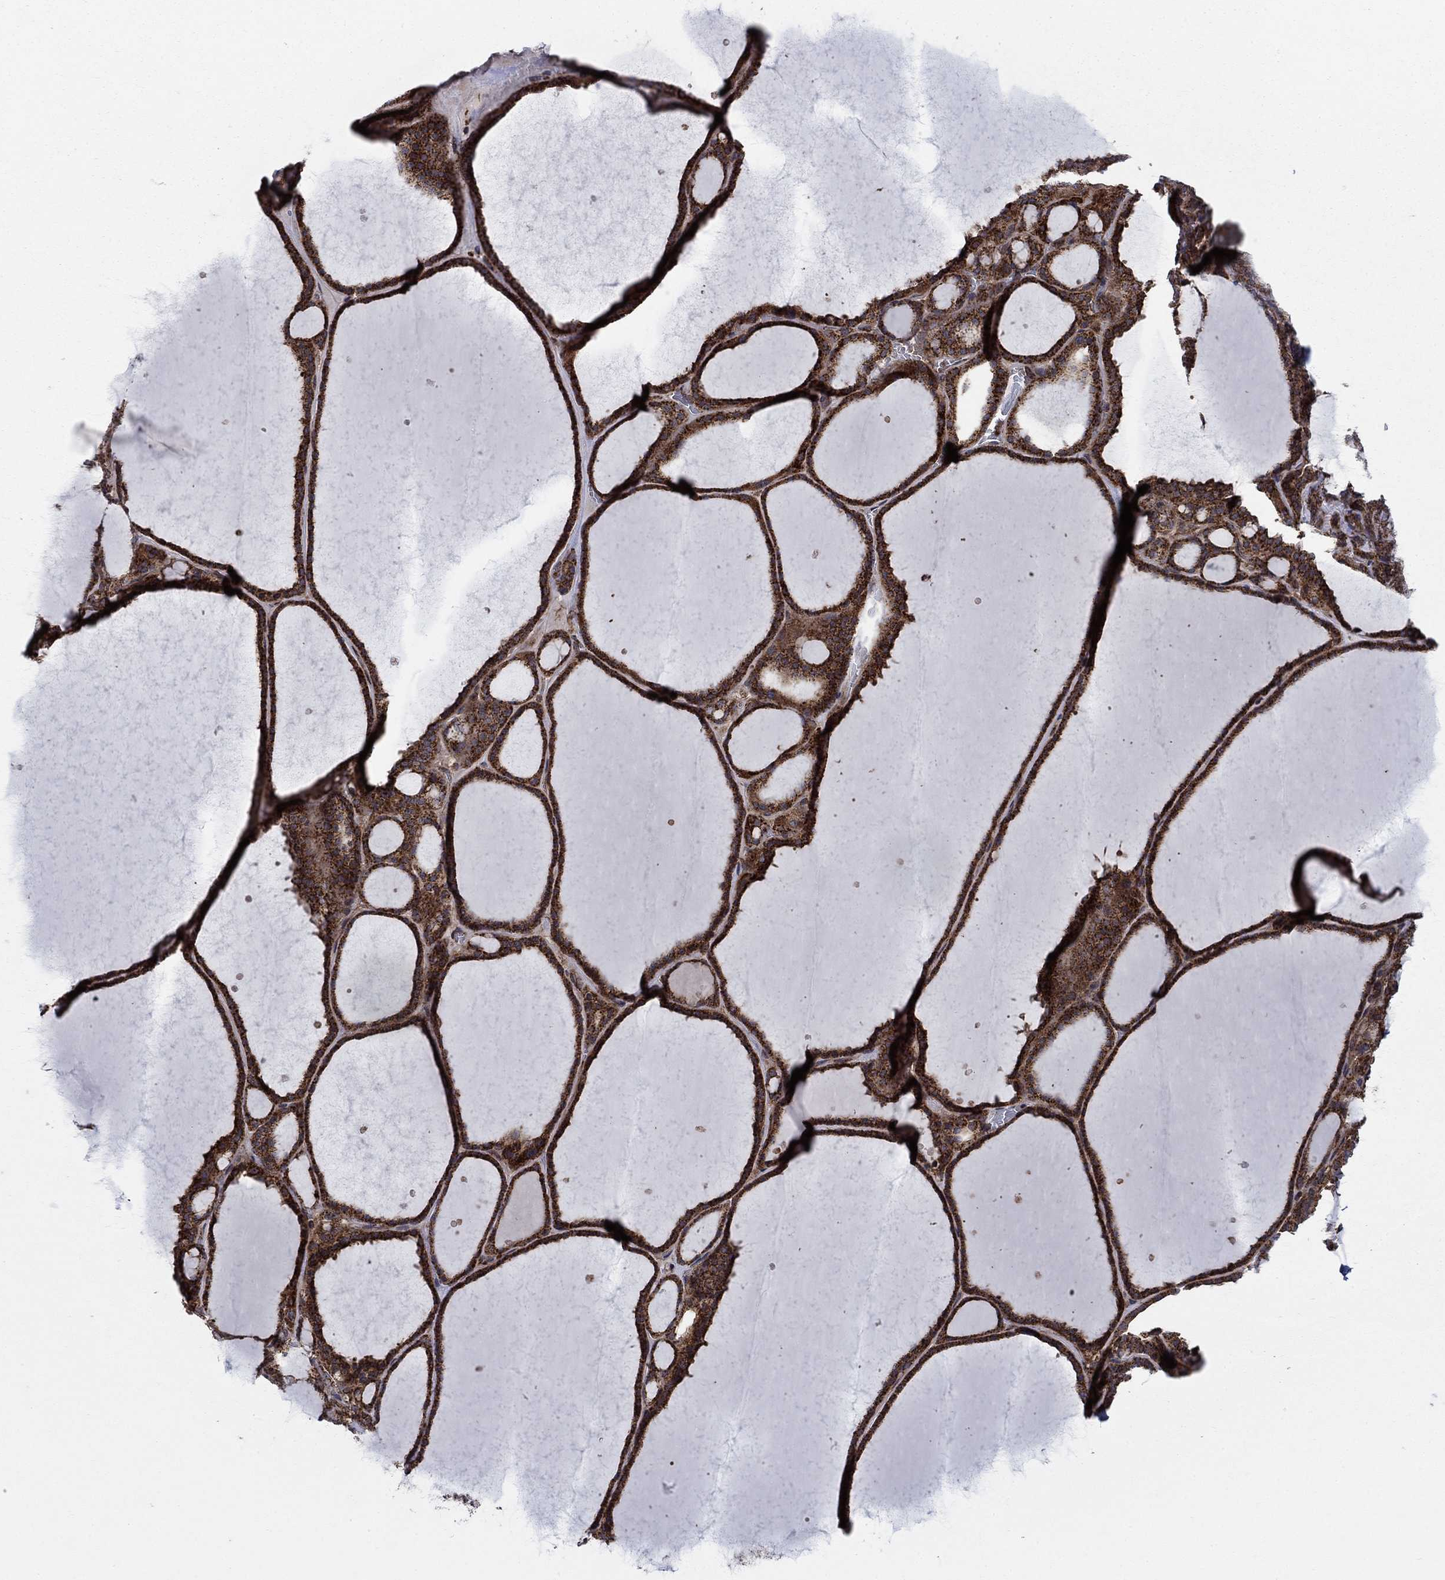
{"staining": {"intensity": "strong", "quantity": ">75%", "location": "cytoplasmic/membranous"}, "tissue": "thyroid gland", "cell_type": "Glandular cells", "image_type": "normal", "snomed": [{"axis": "morphology", "description": "Normal tissue, NOS"}, {"axis": "topography", "description": "Thyroid gland"}], "caption": "The image demonstrates staining of benign thyroid gland, revealing strong cytoplasmic/membranous protein staining (brown color) within glandular cells.", "gene": "RNF19B", "patient": {"sex": "male", "age": 63}}